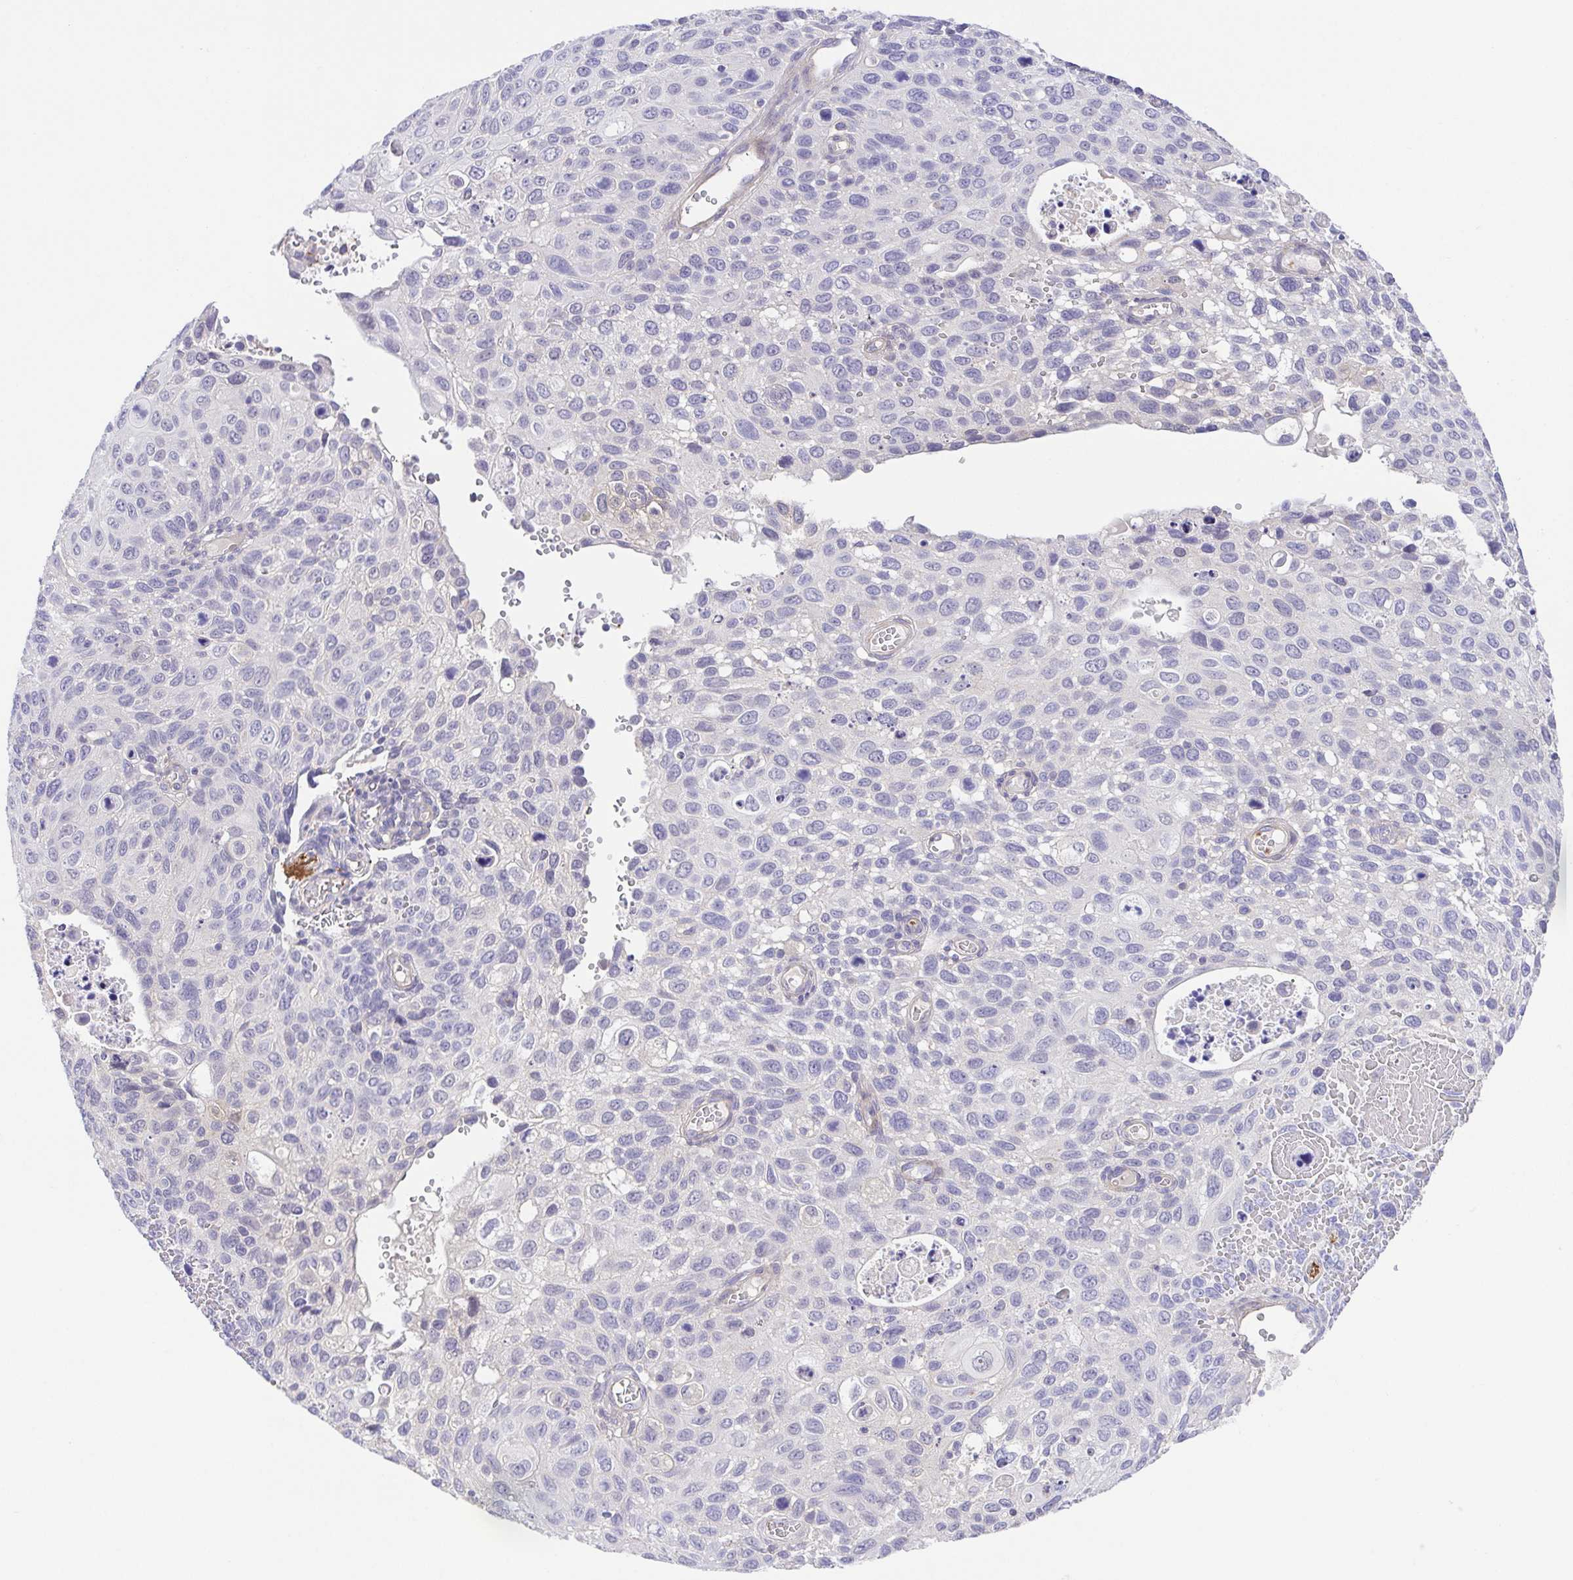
{"staining": {"intensity": "negative", "quantity": "none", "location": "none"}, "tissue": "cervical cancer", "cell_type": "Tumor cells", "image_type": "cancer", "snomed": [{"axis": "morphology", "description": "Squamous cell carcinoma, NOS"}, {"axis": "topography", "description": "Cervix"}], "caption": "Protein analysis of cervical cancer reveals no significant expression in tumor cells.", "gene": "PRR14L", "patient": {"sex": "female", "age": 70}}